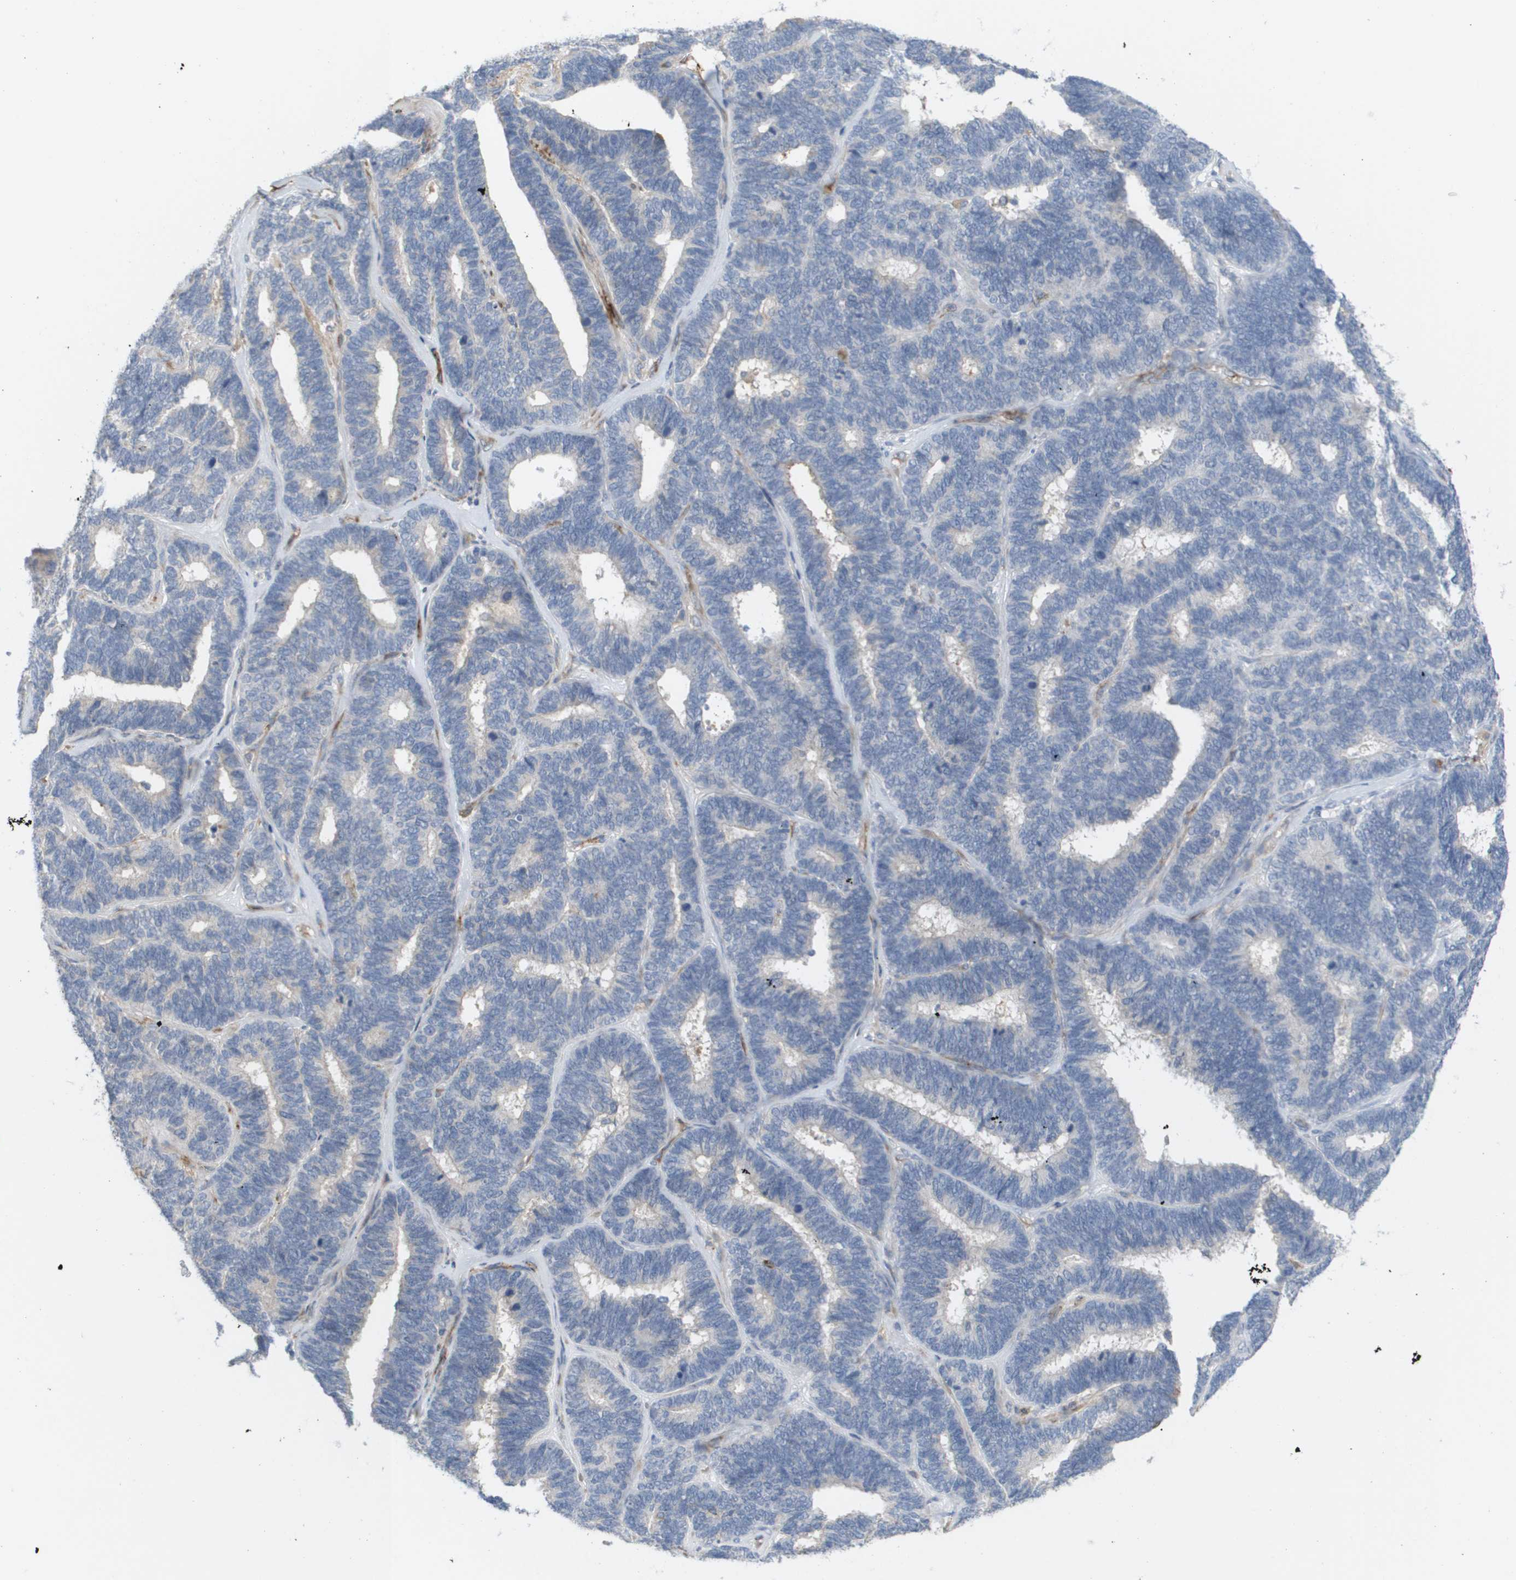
{"staining": {"intensity": "negative", "quantity": "none", "location": "none"}, "tissue": "endometrial cancer", "cell_type": "Tumor cells", "image_type": "cancer", "snomed": [{"axis": "morphology", "description": "Adenocarcinoma, NOS"}, {"axis": "topography", "description": "Endometrium"}], "caption": "DAB (3,3'-diaminobenzidine) immunohistochemical staining of human adenocarcinoma (endometrial) exhibits no significant staining in tumor cells. The staining was performed using DAB to visualize the protein expression in brown, while the nuclei were stained in blue with hematoxylin (Magnification: 20x).", "gene": "ANGPT2", "patient": {"sex": "female", "age": 70}}